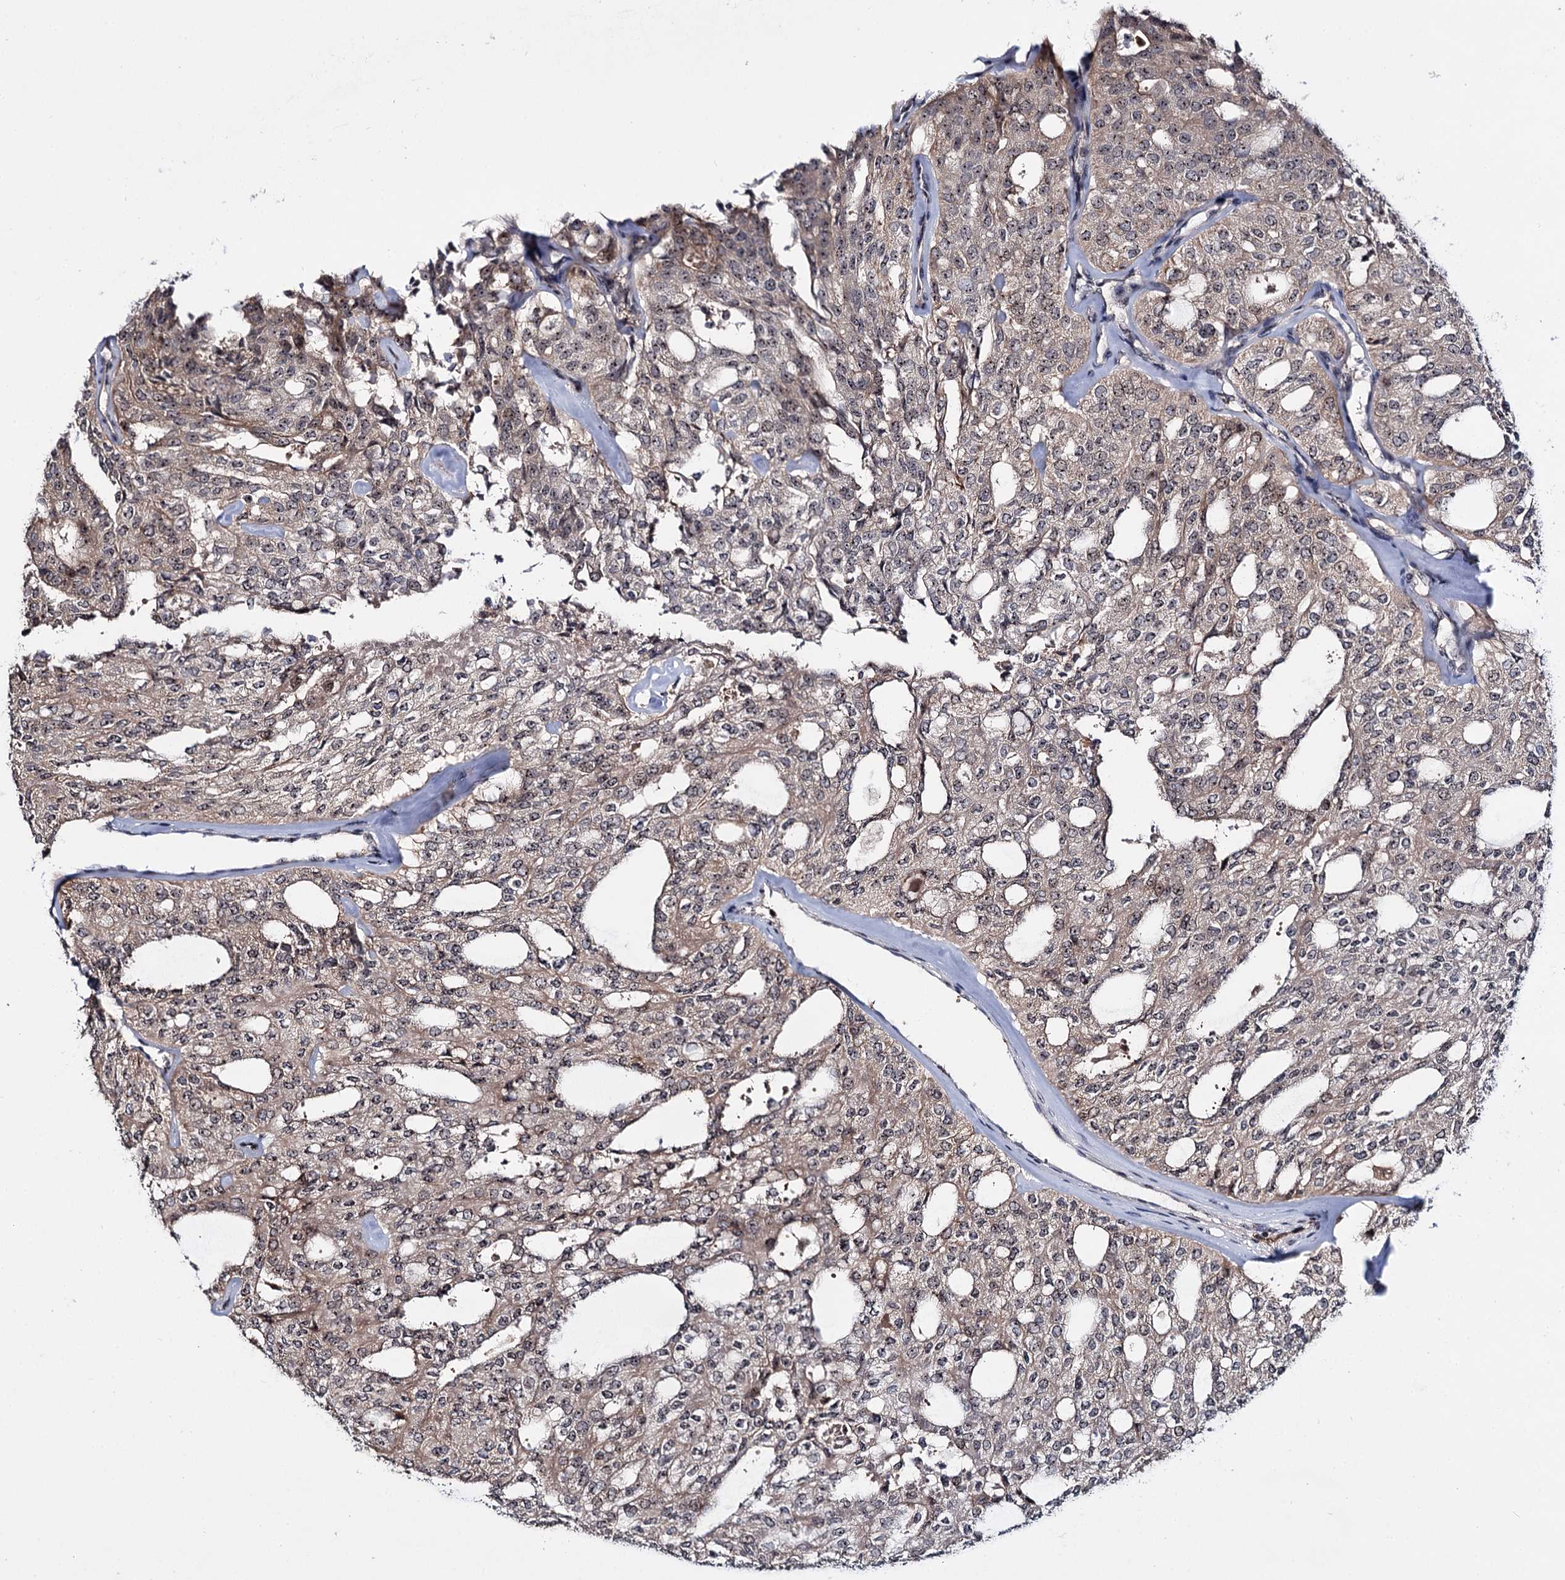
{"staining": {"intensity": "weak", "quantity": "25%-75%", "location": "cytoplasmic/membranous,nuclear"}, "tissue": "thyroid cancer", "cell_type": "Tumor cells", "image_type": "cancer", "snomed": [{"axis": "morphology", "description": "Follicular adenoma carcinoma, NOS"}, {"axis": "topography", "description": "Thyroid gland"}], "caption": "Thyroid follicular adenoma carcinoma stained with a brown dye exhibits weak cytoplasmic/membranous and nuclear positive positivity in about 25%-75% of tumor cells.", "gene": "SUPT20H", "patient": {"sex": "male", "age": 75}}